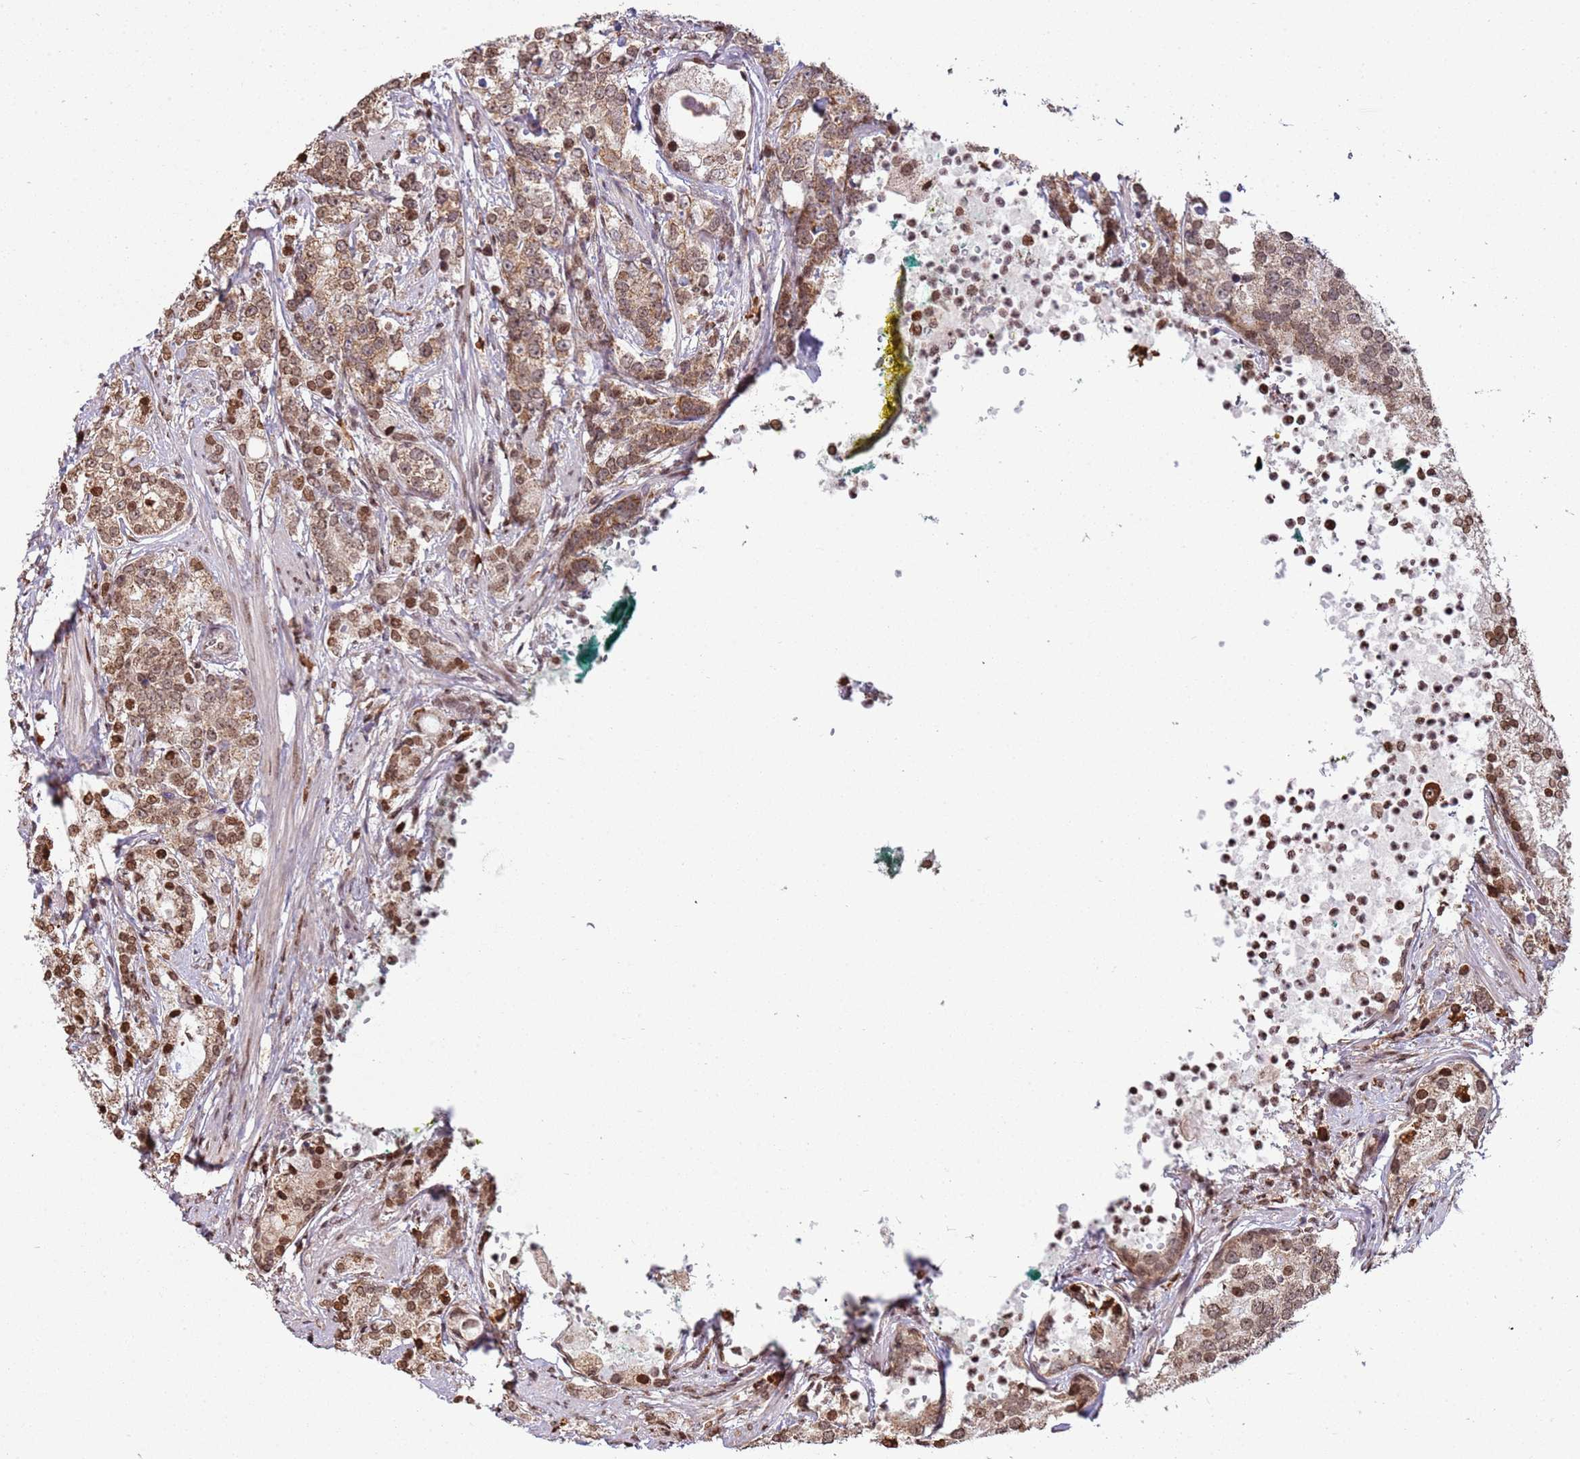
{"staining": {"intensity": "moderate", "quantity": ">75%", "location": "cytoplasmic/membranous,nuclear"}, "tissue": "prostate cancer", "cell_type": "Tumor cells", "image_type": "cancer", "snomed": [{"axis": "morphology", "description": "Adenocarcinoma, High grade"}, {"axis": "topography", "description": "Prostate"}], "caption": "Protein expression analysis of human adenocarcinoma (high-grade) (prostate) reveals moderate cytoplasmic/membranous and nuclear staining in approximately >75% of tumor cells. The staining was performed using DAB to visualize the protein expression in brown, while the nuclei were stained in blue with hematoxylin (Magnification: 20x).", "gene": "SCAF1", "patient": {"sex": "male", "age": 69}}